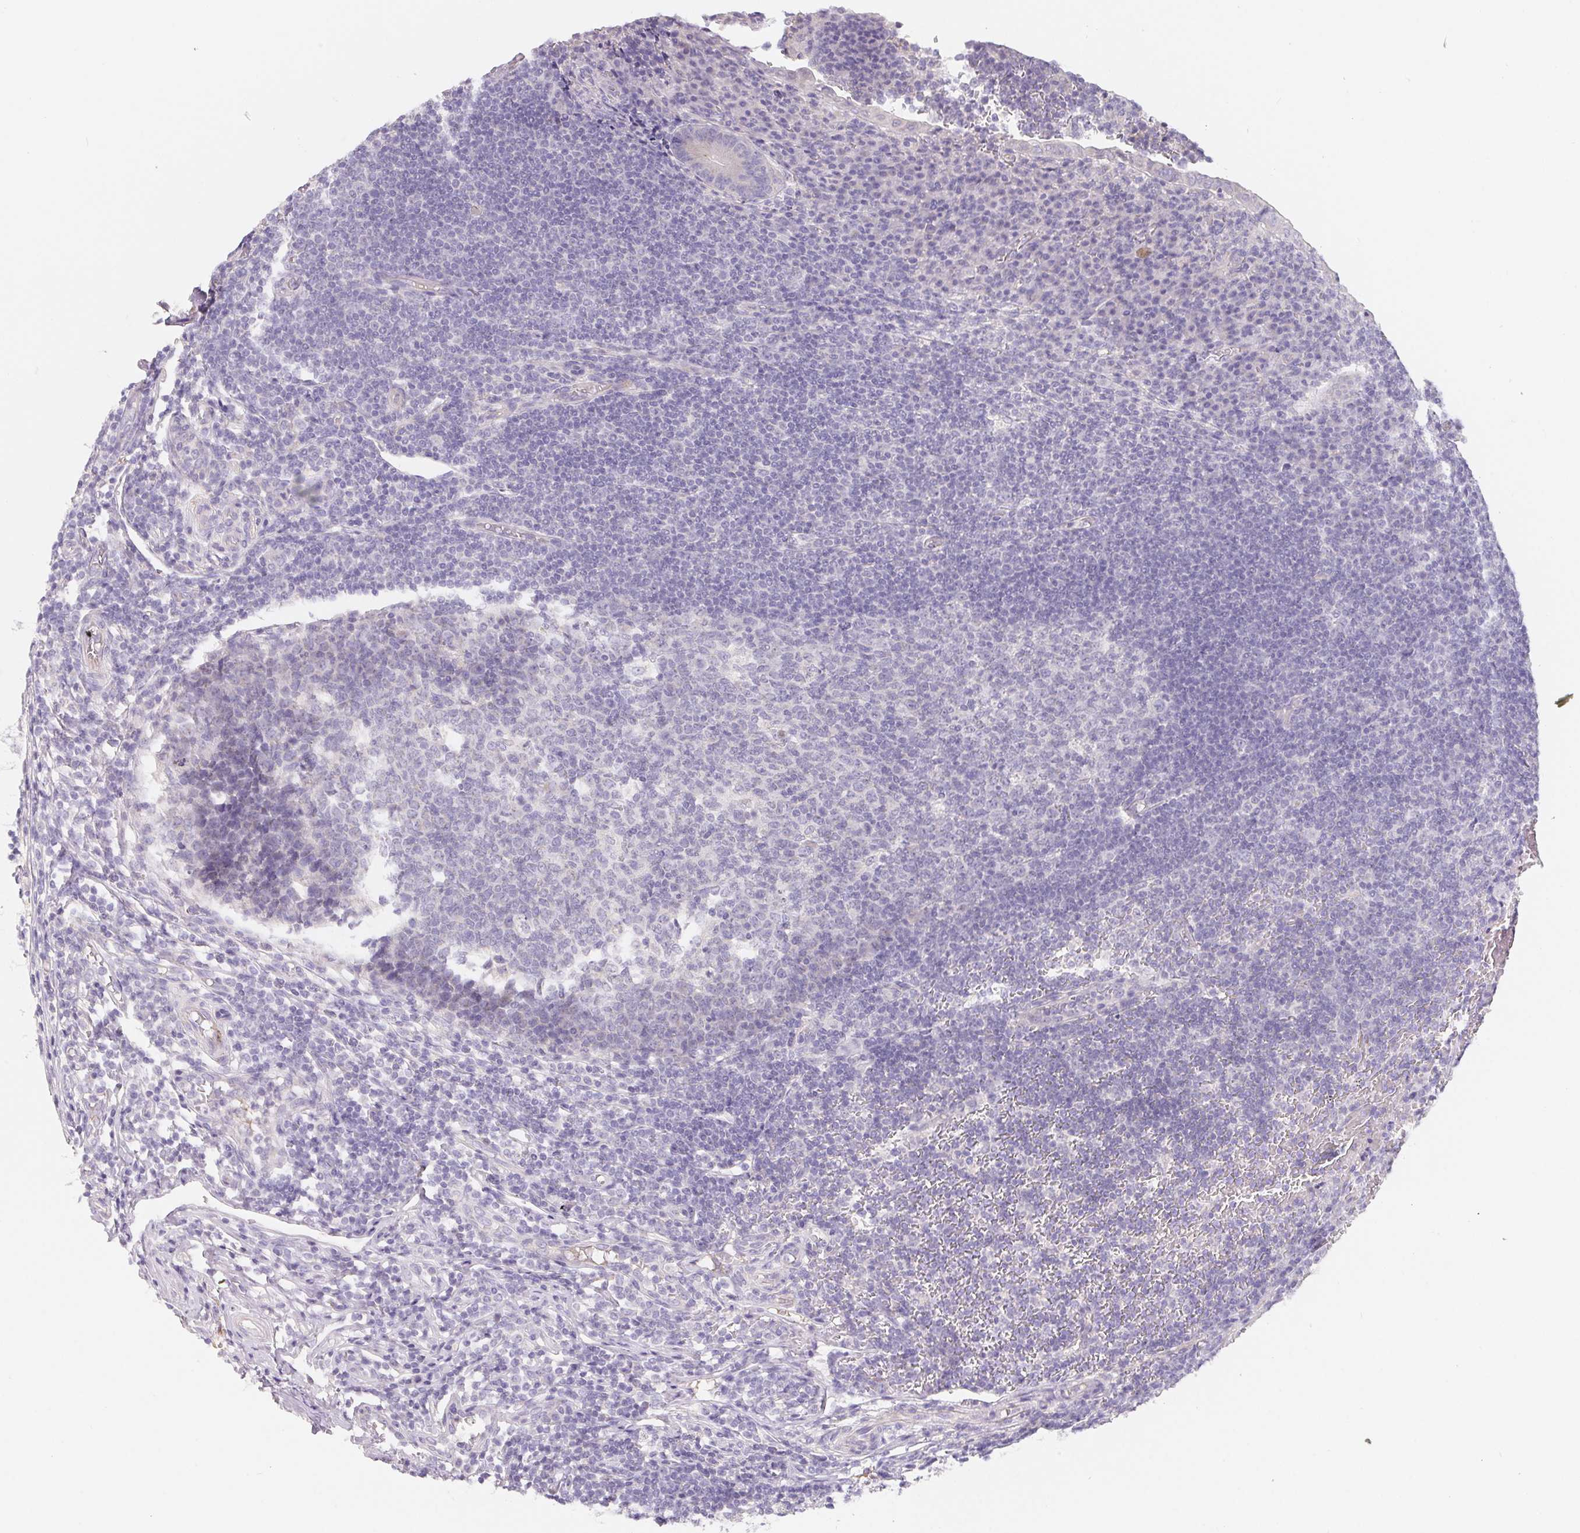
{"staining": {"intensity": "negative", "quantity": "none", "location": "none"}, "tissue": "appendix", "cell_type": "Glandular cells", "image_type": "normal", "snomed": [{"axis": "morphology", "description": "Normal tissue, NOS"}, {"axis": "topography", "description": "Appendix"}], "caption": "Immunohistochemistry (IHC) of benign appendix exhibits no expression in glandular cells. (Brightfield microscopy of DAB (3,3'-diaminobenzidine) immunohistochemistry (IHC) at high magnification).", "gene": "LPA", "patient": {"sex": "male", "age": 18}}